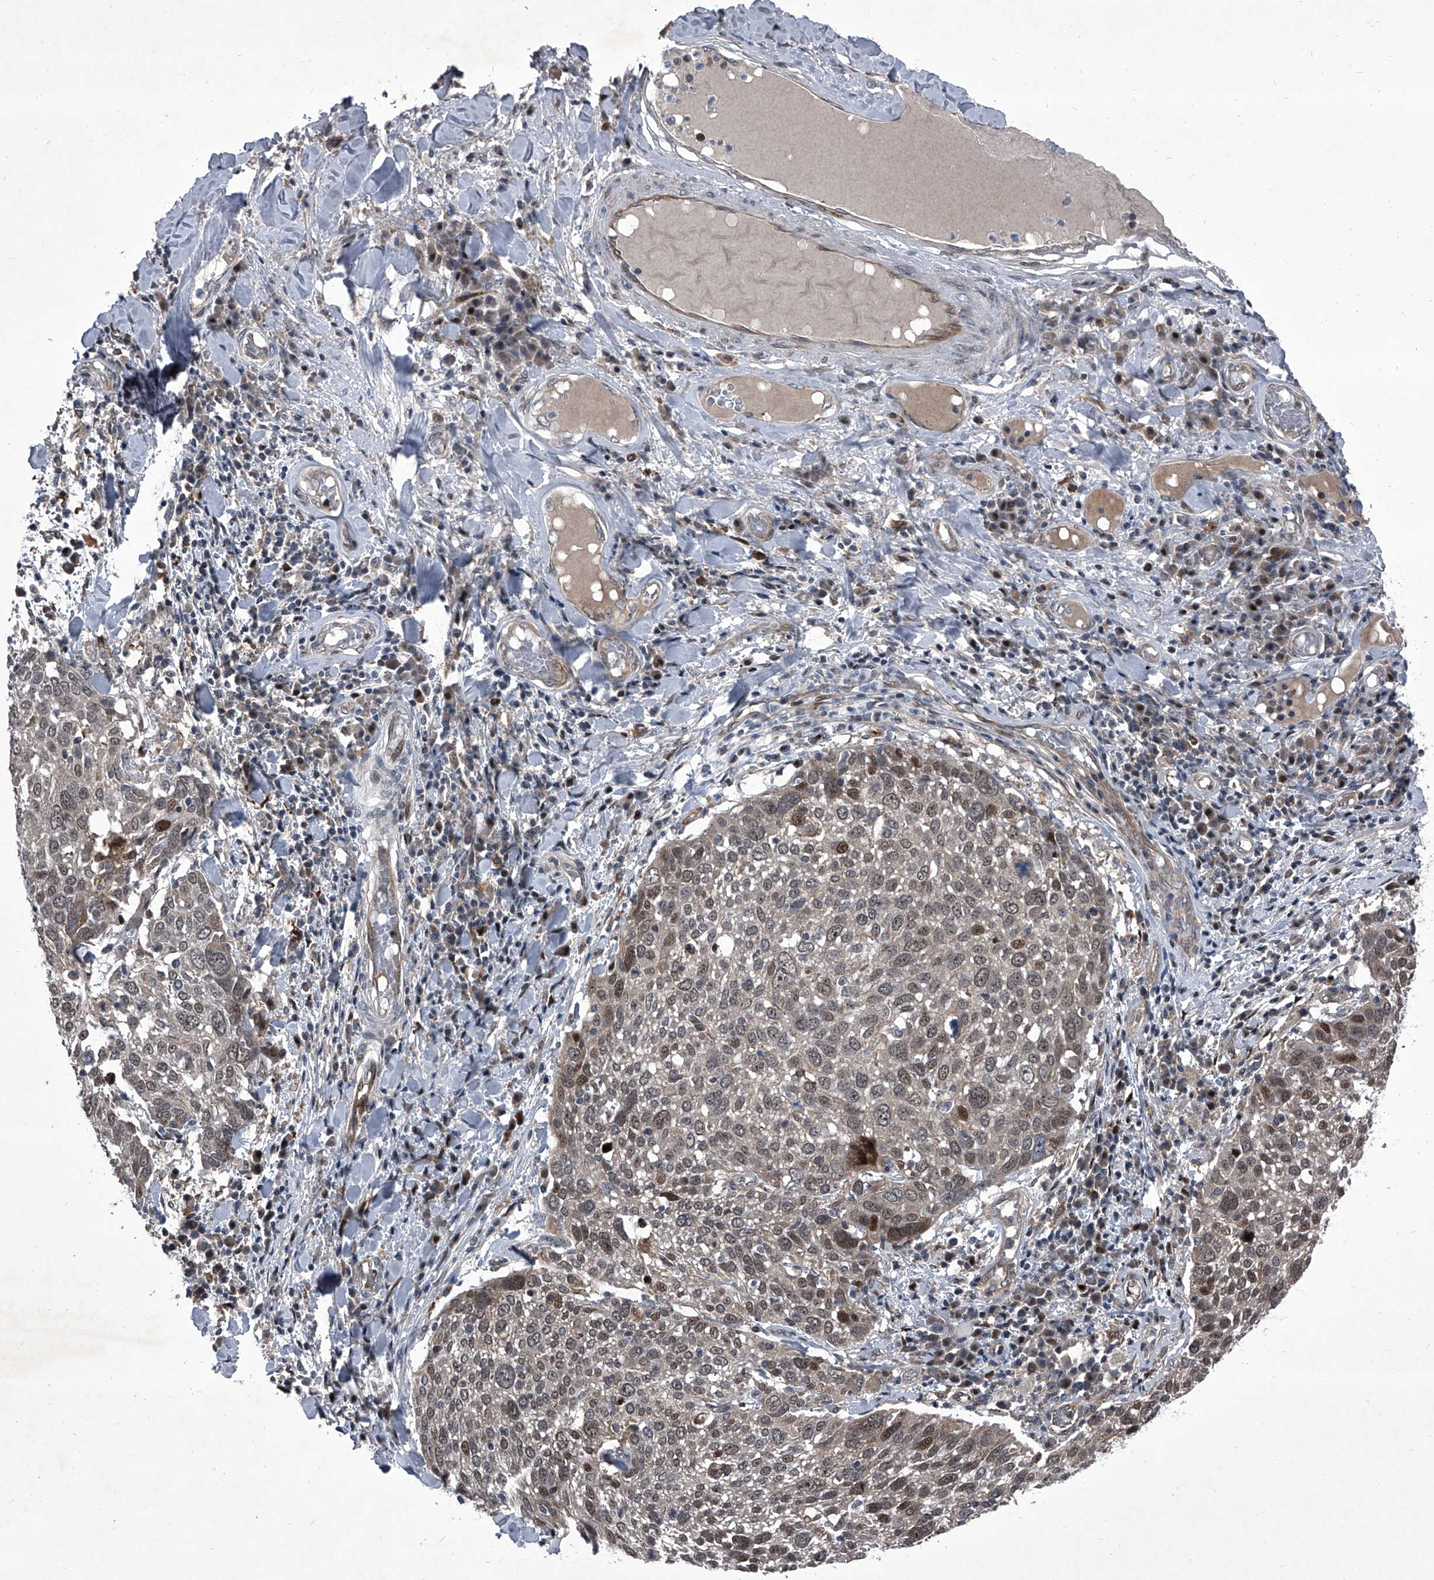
{"staining": {"intensity": "moderate", "quantity": "25%-75%", "location": "nuclear"}, "tissue": "lung cancer", "cell_type": "Tumor cells", "image_type": "cancer", "snomed": [{"axis": "morphology", "description": "Squamous cell carcinoma, NOS"}, {"axis": "topography", "description": "Lung"}], "caption": "IHC of squamous cell carcinoma (lung) shows medium levels of moderate nuclear expression in about 25%-75% of tumor cells.", "gene": "ELK4", "patient": {"sex": "male", "age": 65}}